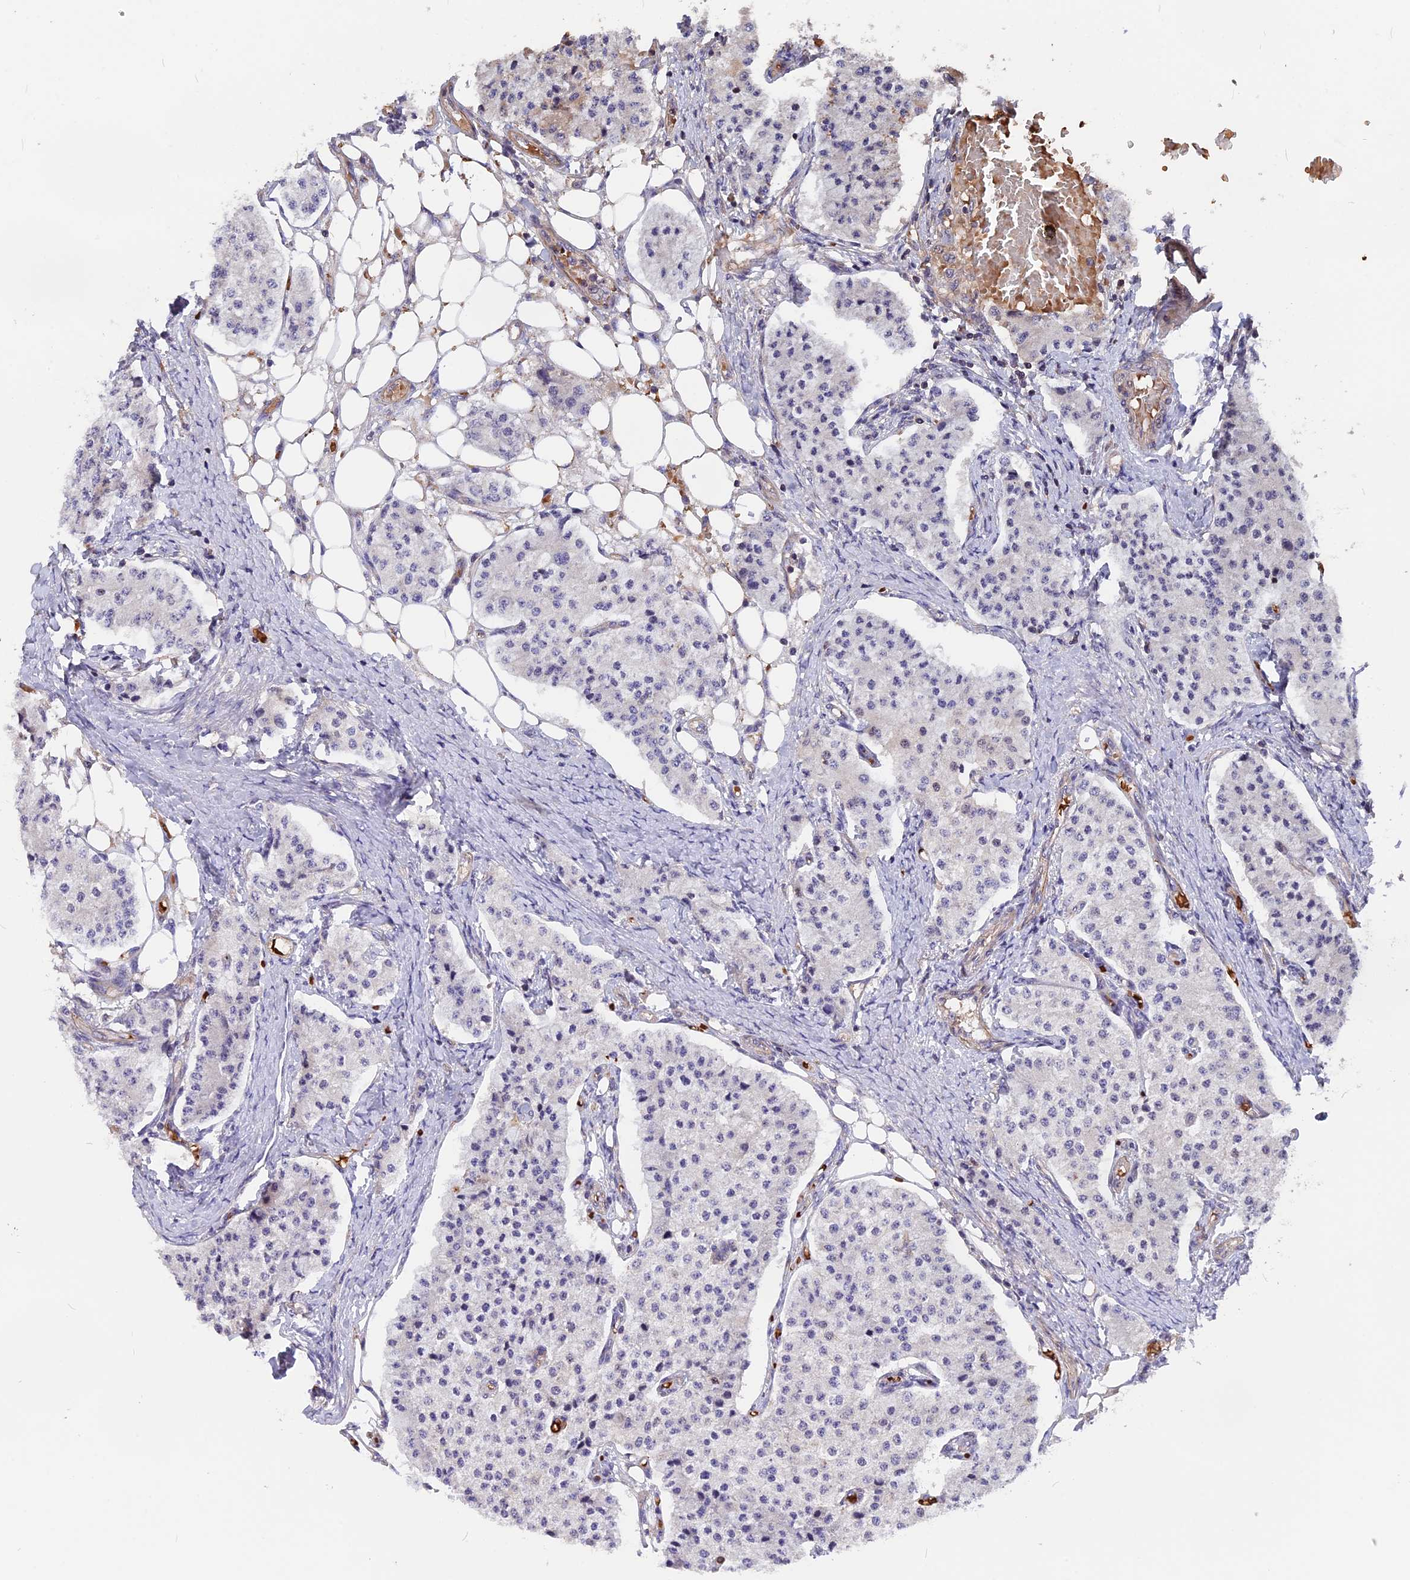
{"staining": {"intensity": "negative", "quantity": "none", "location": "none"}, "tissue": "carcinoid", "cell_type": "Tumor cells", "image_type": "cancer", "snomed": [{"axis": "morphology", "description": "Carcinoid, malignant, NOS"}, {"axis": "topography", "description": "Colon"}], "caption": "DAB (3,3'-diaminobenzidine) immunohistochemical staining of human malignant carcinoid displays no significant expression in tumor cells.", "gene": "ZC3H10", "patient": {"sex": "female", "age": 52}}